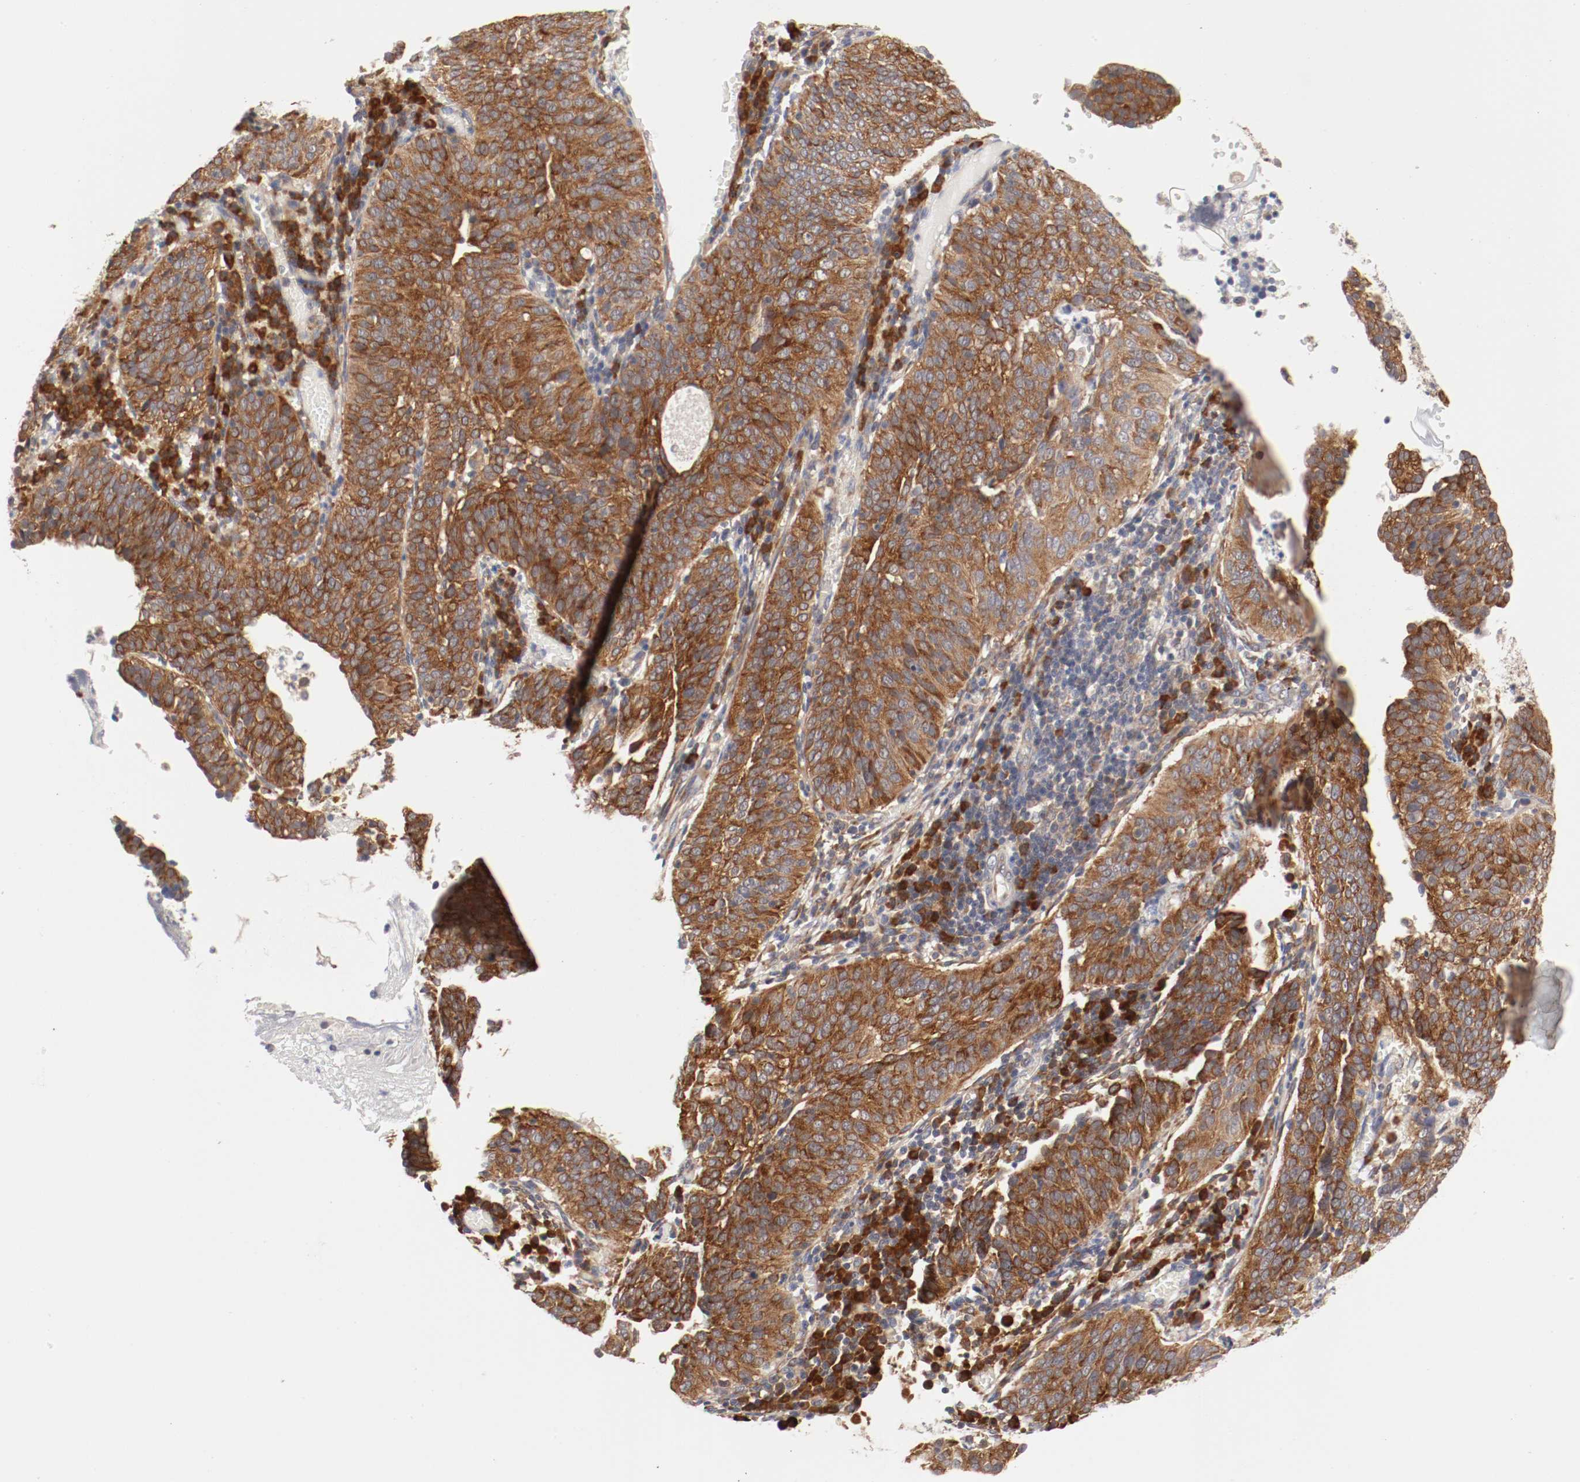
{"staining": {"intensity": "moderate", "quantity": ">75%", "location": "cytoplasmic/membranous"}, "tissue": "cervical cancer", "cell_type": "Tumor cells", "image_type": "cancer", "snomed": [{"axis": "morphology", "description": "Squamous cell carcinoma, NOS"}, {"axis": "topography", "description": "Cervix"}], "caption": "Protein expression analysis of cervical cancer displays moderate cytoplasmic/membranous expression in approximately >75% of tumor cells.", "gene": "FKBP3", "patient": {"sex": "female", "age": 39}}